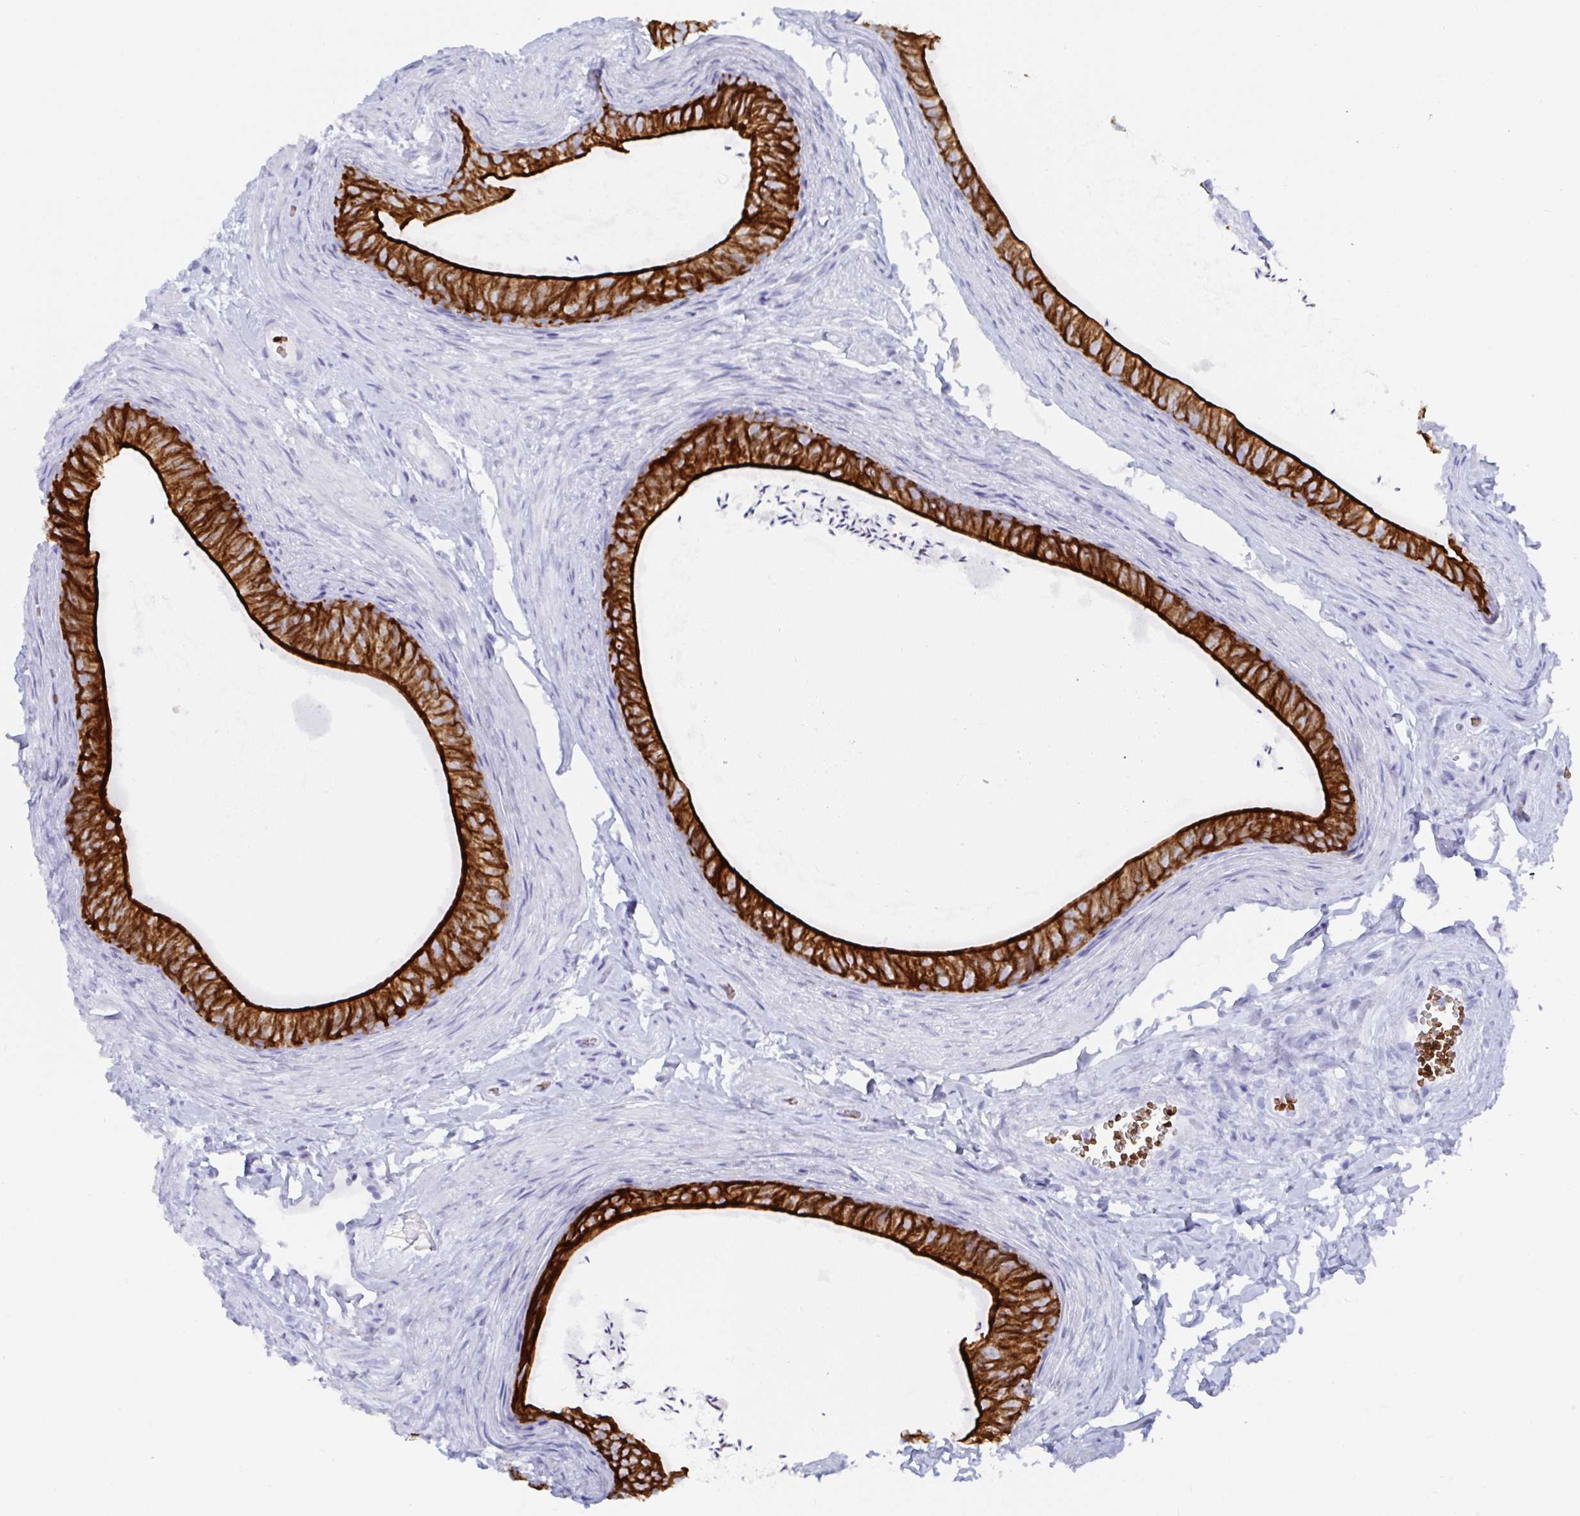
{"staining": {"intensity": "strong", "quantity": ">75%", "location": "cytoplasmic/membranous"}, "tissue": "epididymis", "cell_type": "Glandular cells", "image_type": "normal", "snomed": [{"axis": "morphology", "description": "Normal tissue, NOS"}, {"axis": "topography", "description": "Epididymis, spermatic cord, NOS"}, {"axis": "topography", "description": "Epididymis"}, {"axis": "topography", "description": "Peripheral nerve tissue"}], "caption": "Brown immunohistochemical staining in normal epididymis exhibits strong cytoplasmic/membranous positivity in approximately >75% of glandular cells. (Brightfield microscopy of DAB IHC at high magnification).", "gene": "CLDN8", "patient": {"sex": "male", "age": 29}}